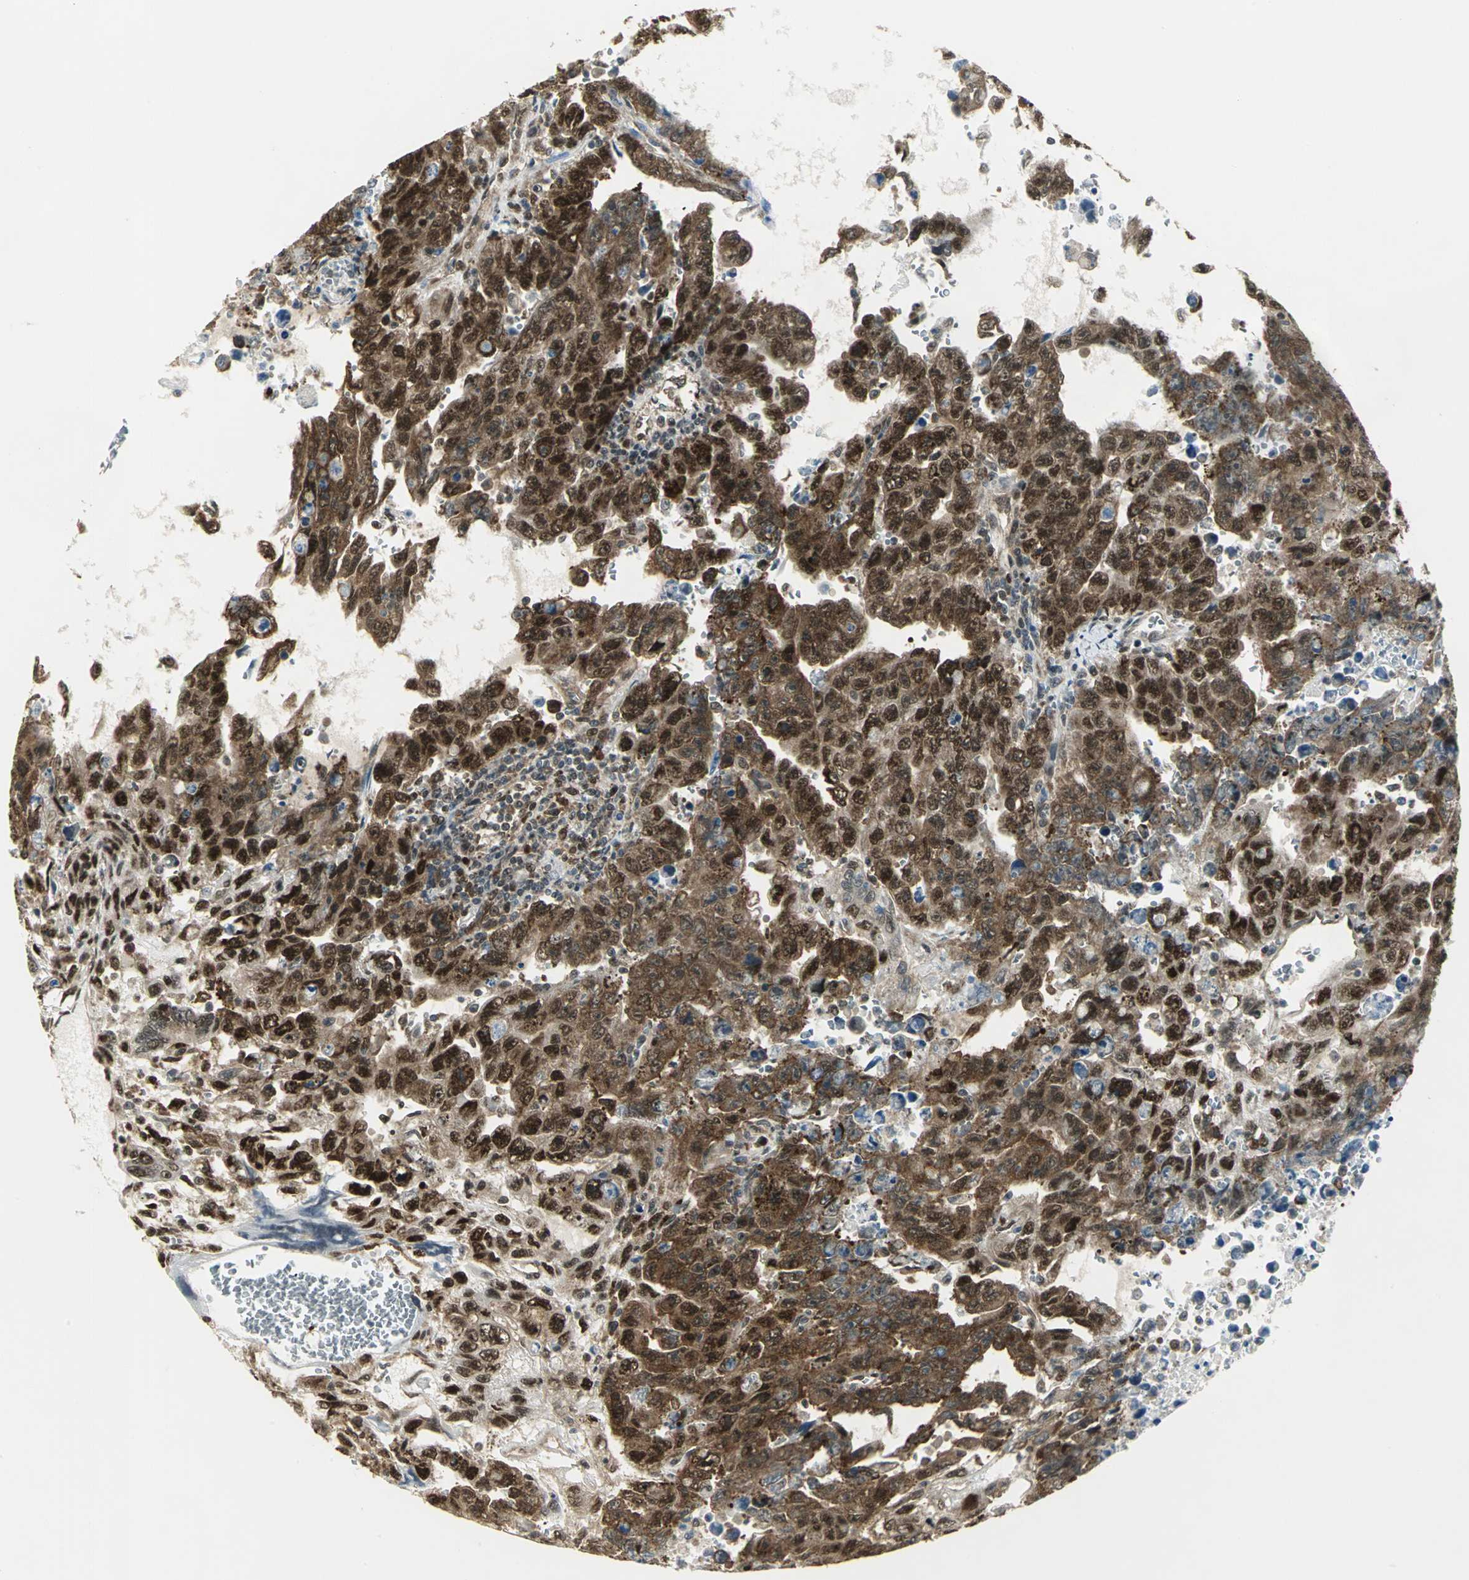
{"staining": {"intensity": "strong", "quantity": ">75%", "location": "cytoplasmic/membranous,nuclear"}, "tissue": "testis cancer", "cell_type": "Tumor cells", "image_type": "cancer", "snomed": [{"axis": "morphology", "description": "Carcinoma, Embryonal, NOS"}, {"axis": "topography", "description": "Testis"}], "caption": "DAB (3,3'-diaminobenzidine) immunohistochemical staining of human testis embryonal carcinoma shows strong cytoplasmic/membranous and nuclear protein staining in approximately >75% of tumor cells.", "gene": "DDX5", "patient": {"sex": "male", "age": 28}}